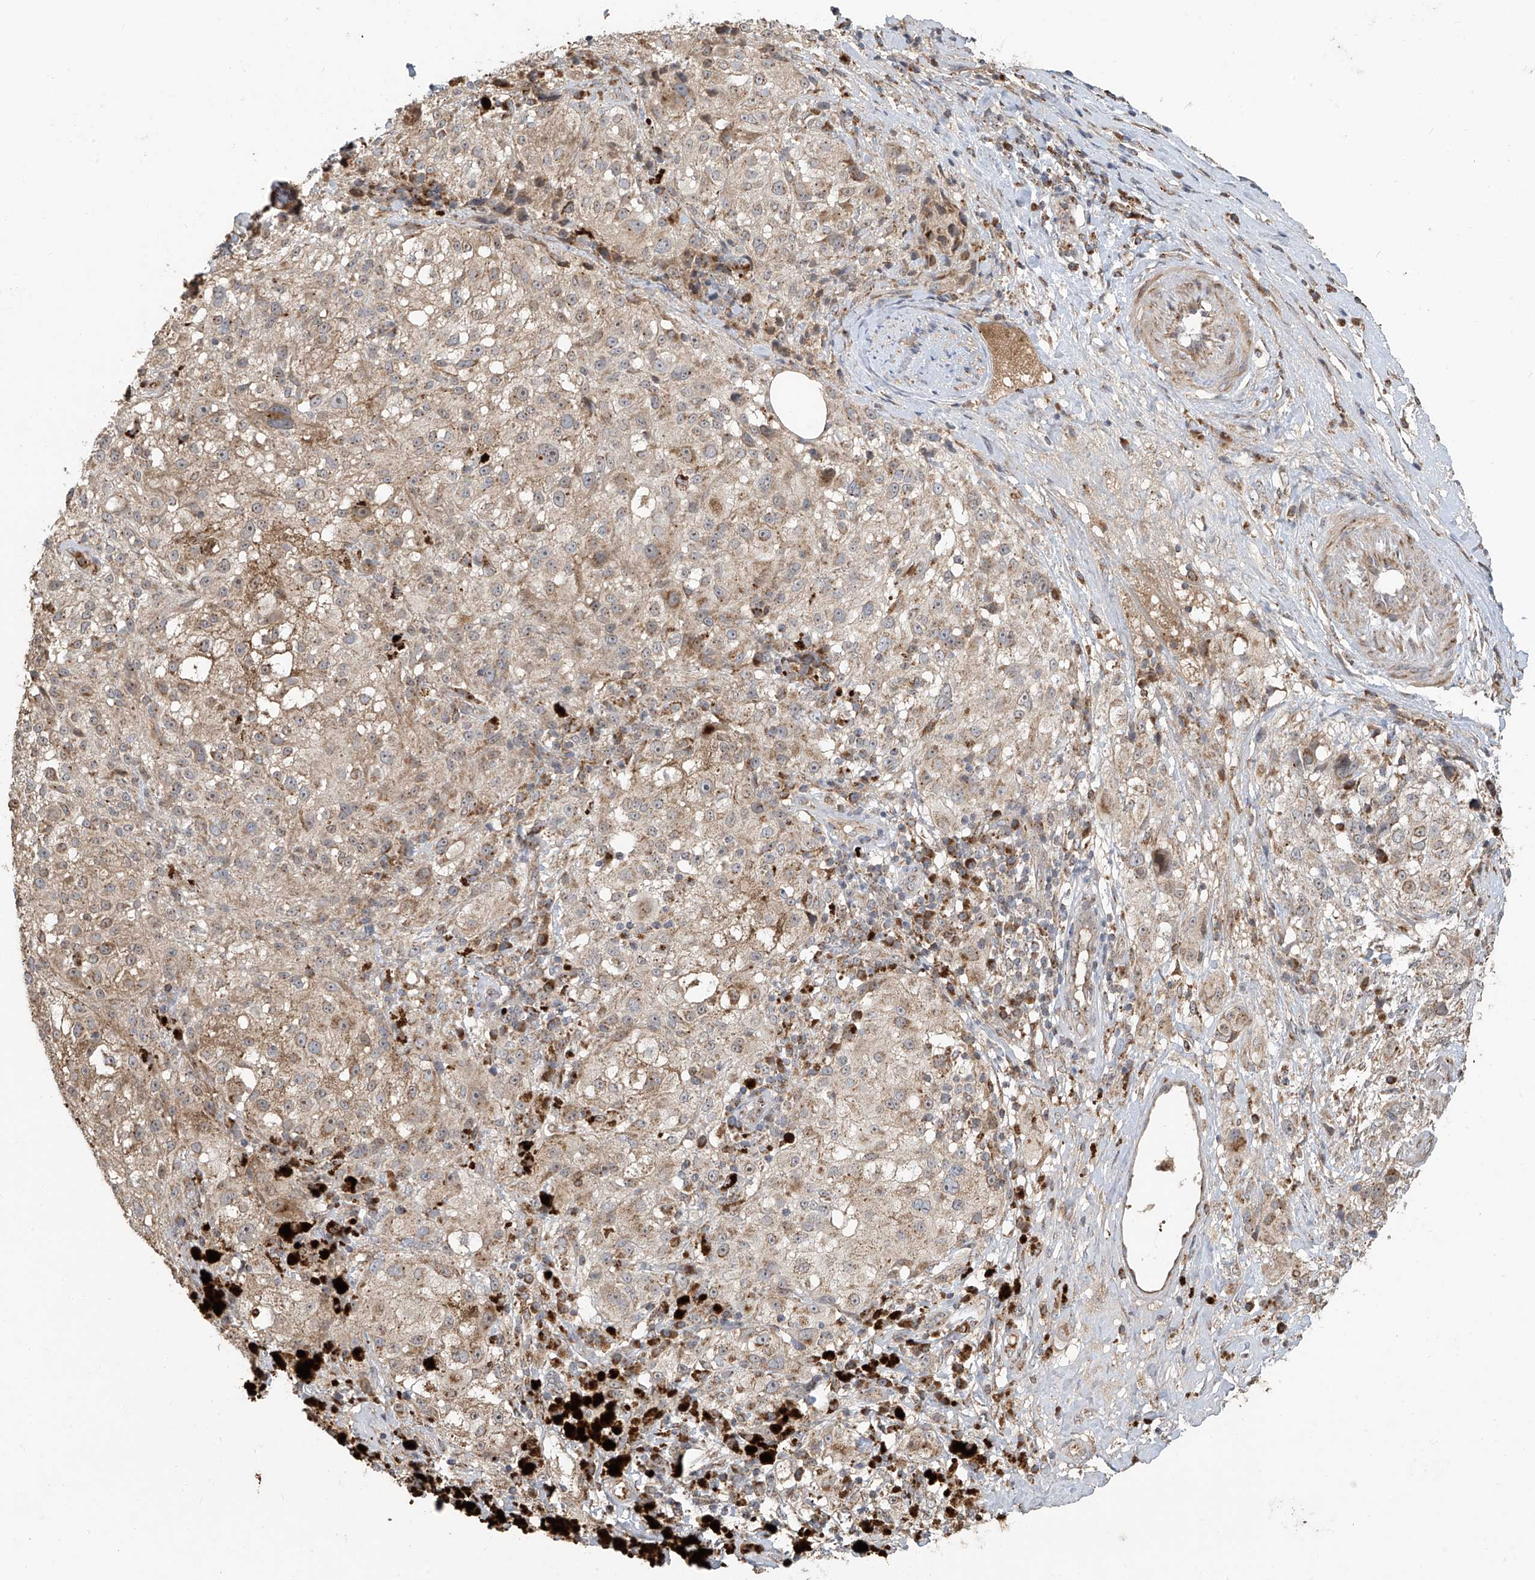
{"staining": {"intensity": "weak", "quantity": "25%-75%", "location": "cytoplasmic/membranous"}, "tissue": "melanoma", "cell_type": "Tumor cells", "image_type": "cancer", "snomed": [{"axis": "morphology", "description": "Necrosis, NOS"}, {"axis": "morphology", "description": "Malignant melanoma, NOS"}, {"axis": "topography", "description": "Skin"}], "caption": "IHC micrograph of malignant melanoma stained for a protein (brown), which reveals low levels of weak cytoplasmic/membranous expression in about 25%-75% of tumor cells.", "gene": "C2orf74", "patient": {"sex": "female", "age": 87}}